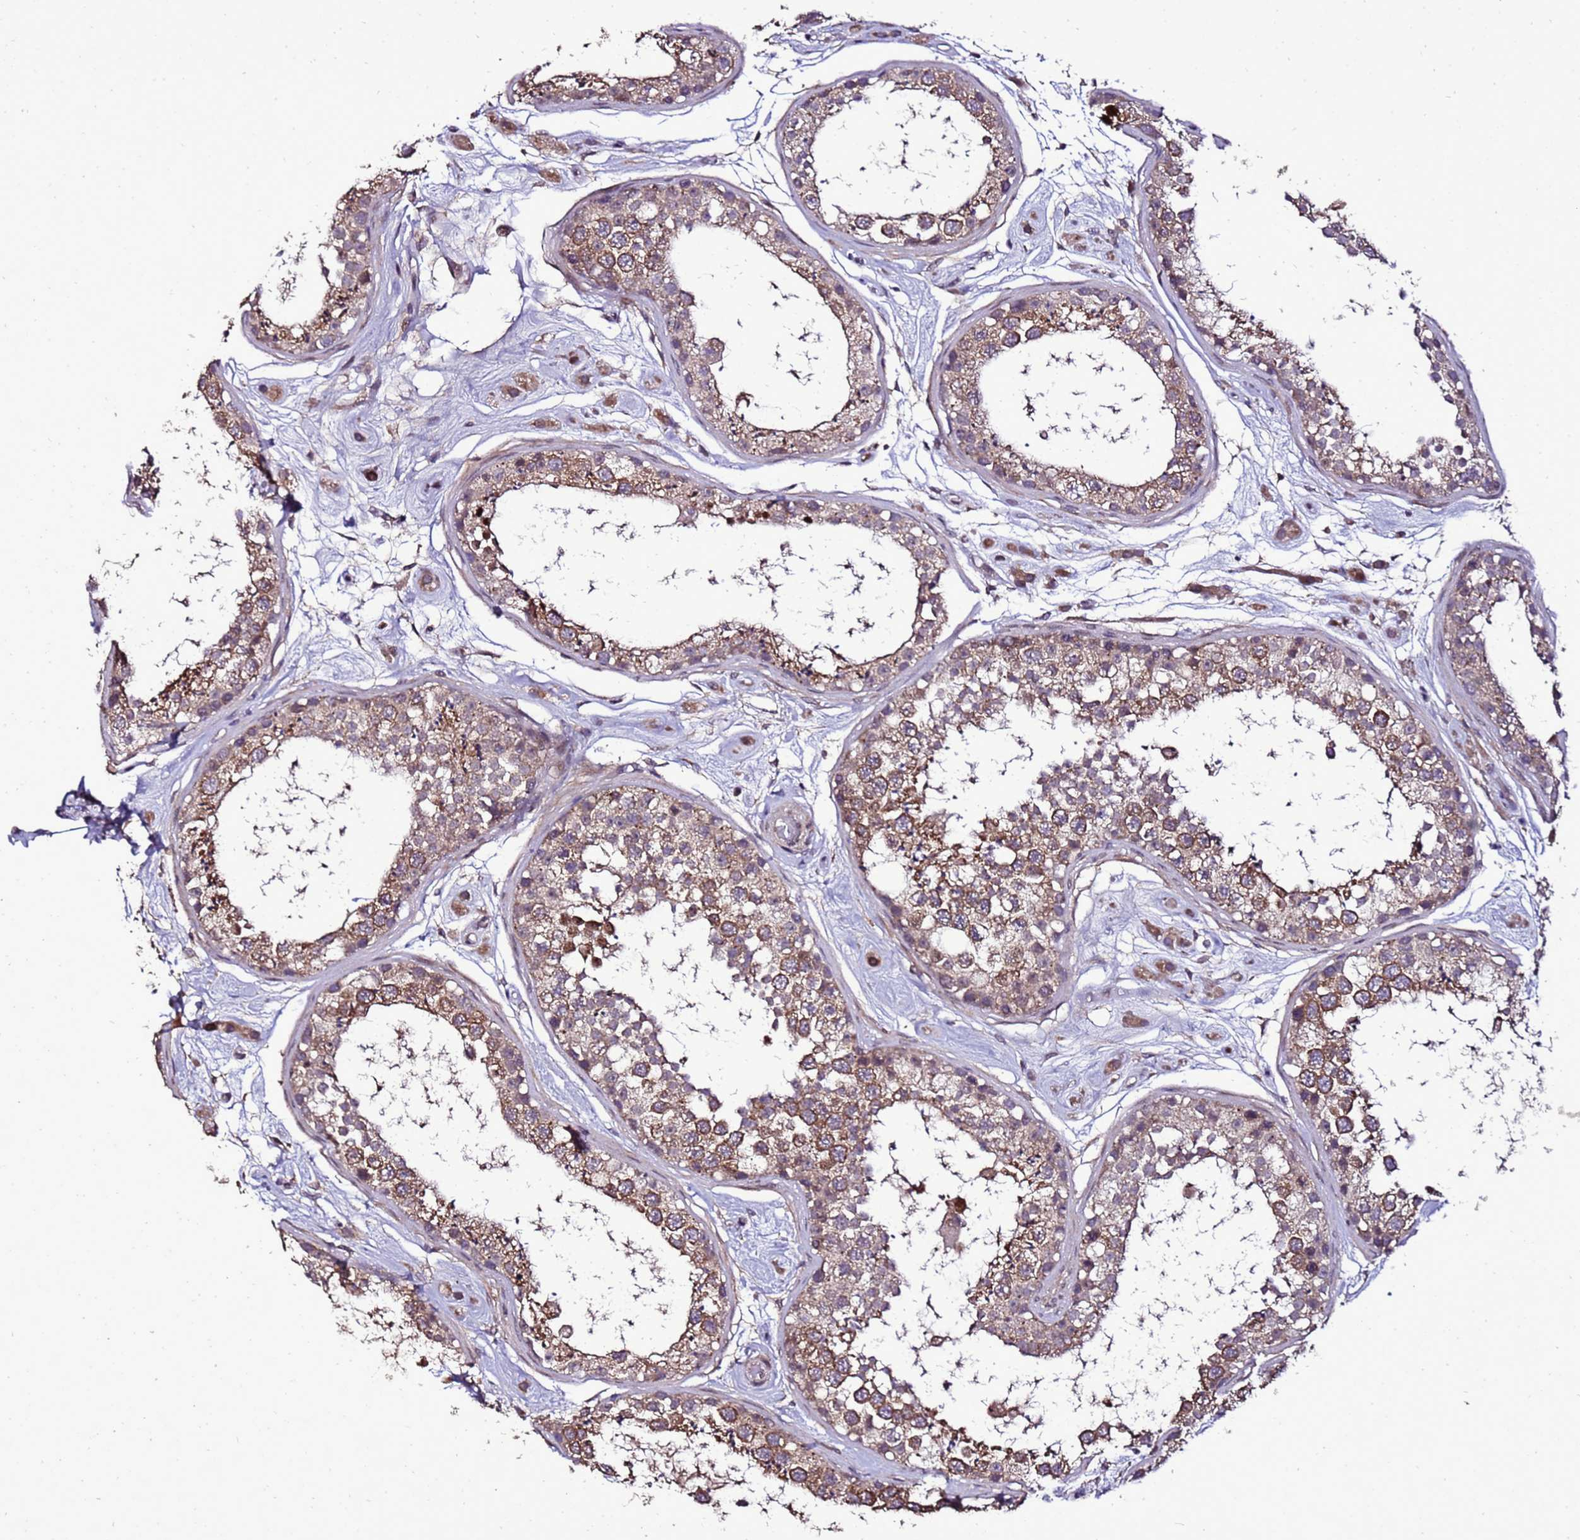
{"staining": {"intensity": "strong", "quantity": "25%-75%", "location": "cytoplasmic/membranous"}, "tissue": "testis", "cell_type": "Cells in seminiferous ducts", "image_type": "normal", "snomed": [{"axis": "morphology", "description": "Normal tissue, NOS"}, {"axis": "topography", "description": "Testis"}], "caption": "Unremarkable testis was stained to show a protein in brown. There is high levels of strong cytoplasmic/membranous staining in about 25%-75% of cells in seminiferous ducts. The staining was performed using DAB, with brown indicating positive protein expression. Nuclei are stained blue with hematoxylin.", "gene": "ZNF329", "patient": {"sex": "male", "age": 25}}